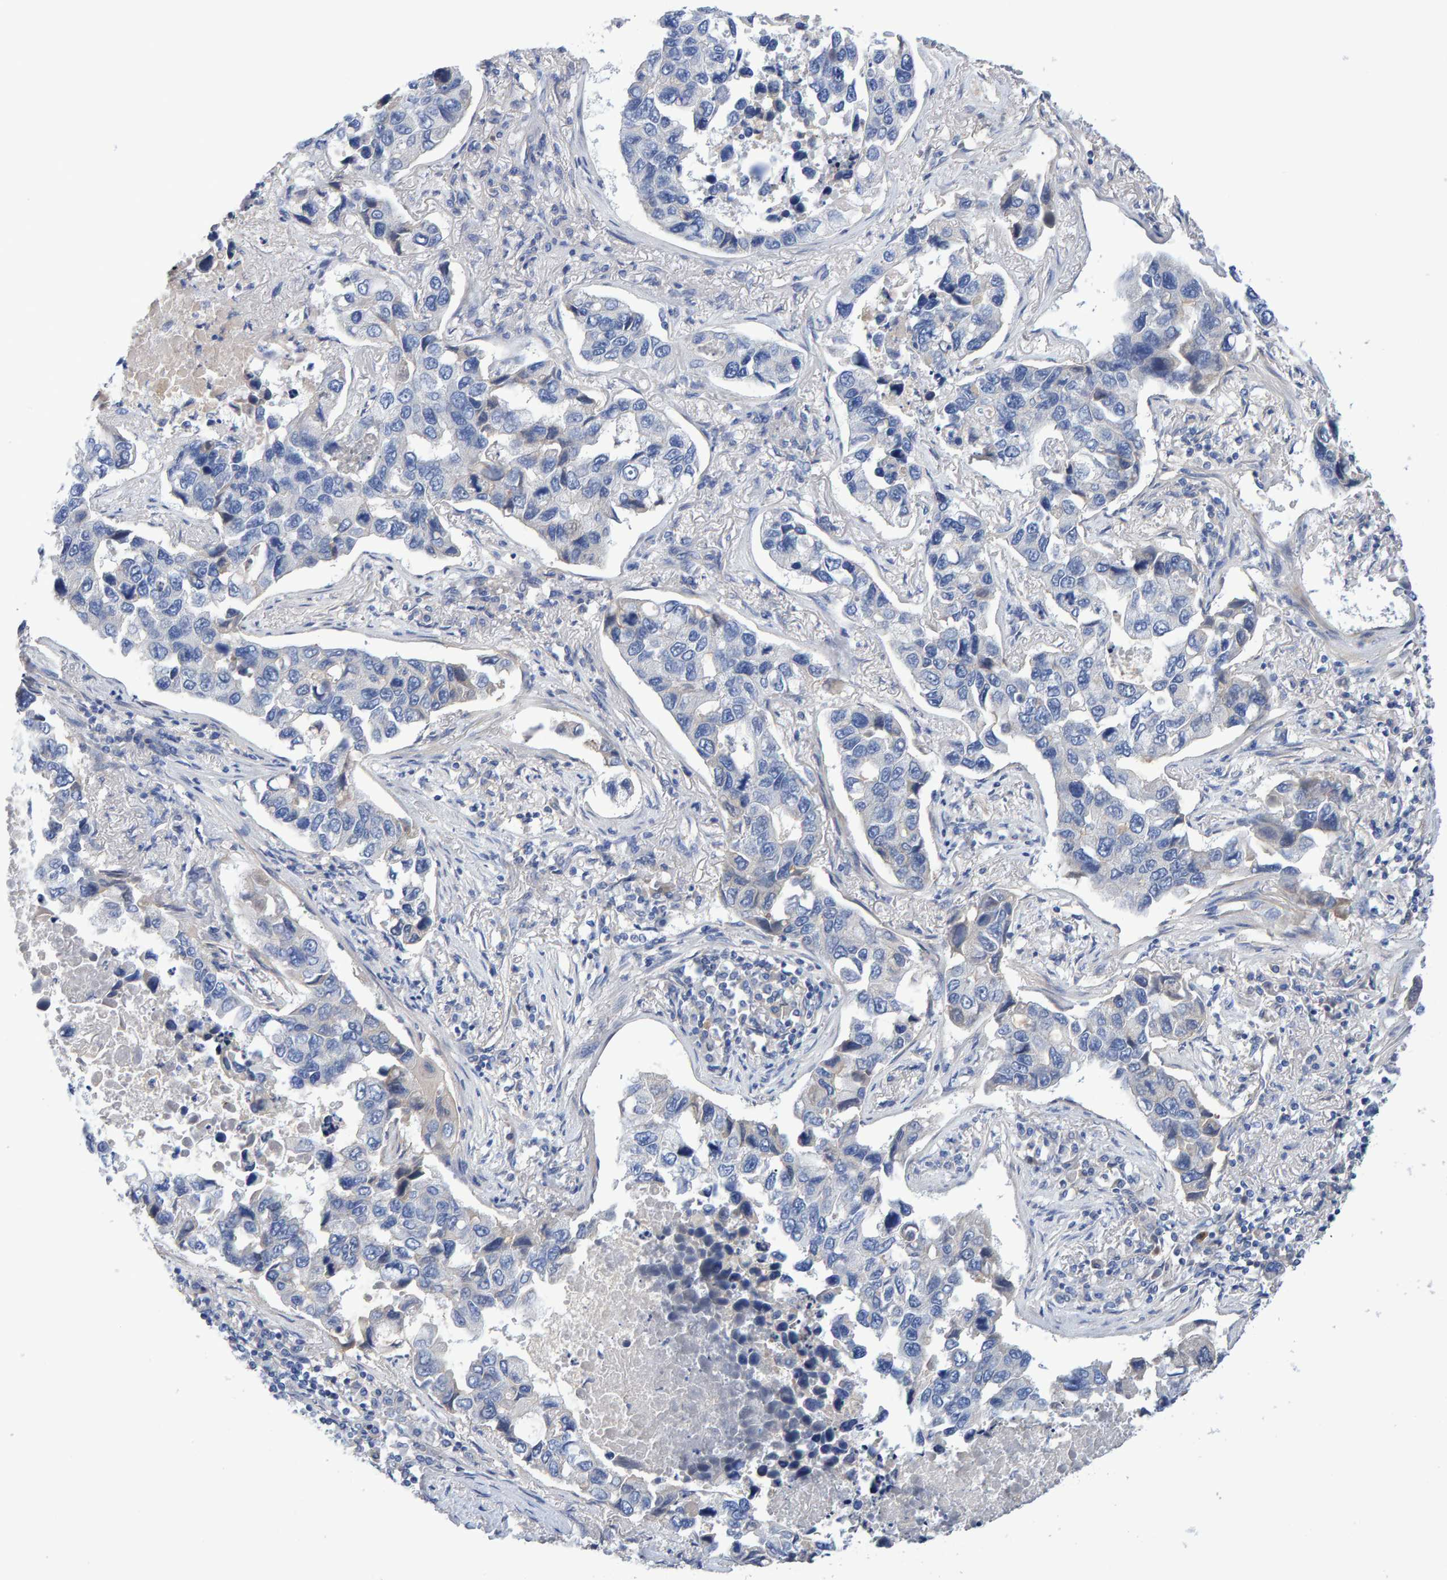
{"staining": {"intensity": "negative", "quantity": "none", "location": "none"}, "tissue": "lung cancer", "cell_type": "Tumor cells", "image_type": "cancer", "snomed": [{"axis": "morphology", "description": "Adenocarcinoma, NOS"}, {"axis": "topography", "description": "Lung"}], "caption": "This image is of lung adenocarcinoma stained with immunohistochemistry to label a protein in brown with the nuclei are counter-stained blue. There is no positivity in tumor cells.", "gene": "EFR3A", "patient": {"sex": "male", "age": 64}}